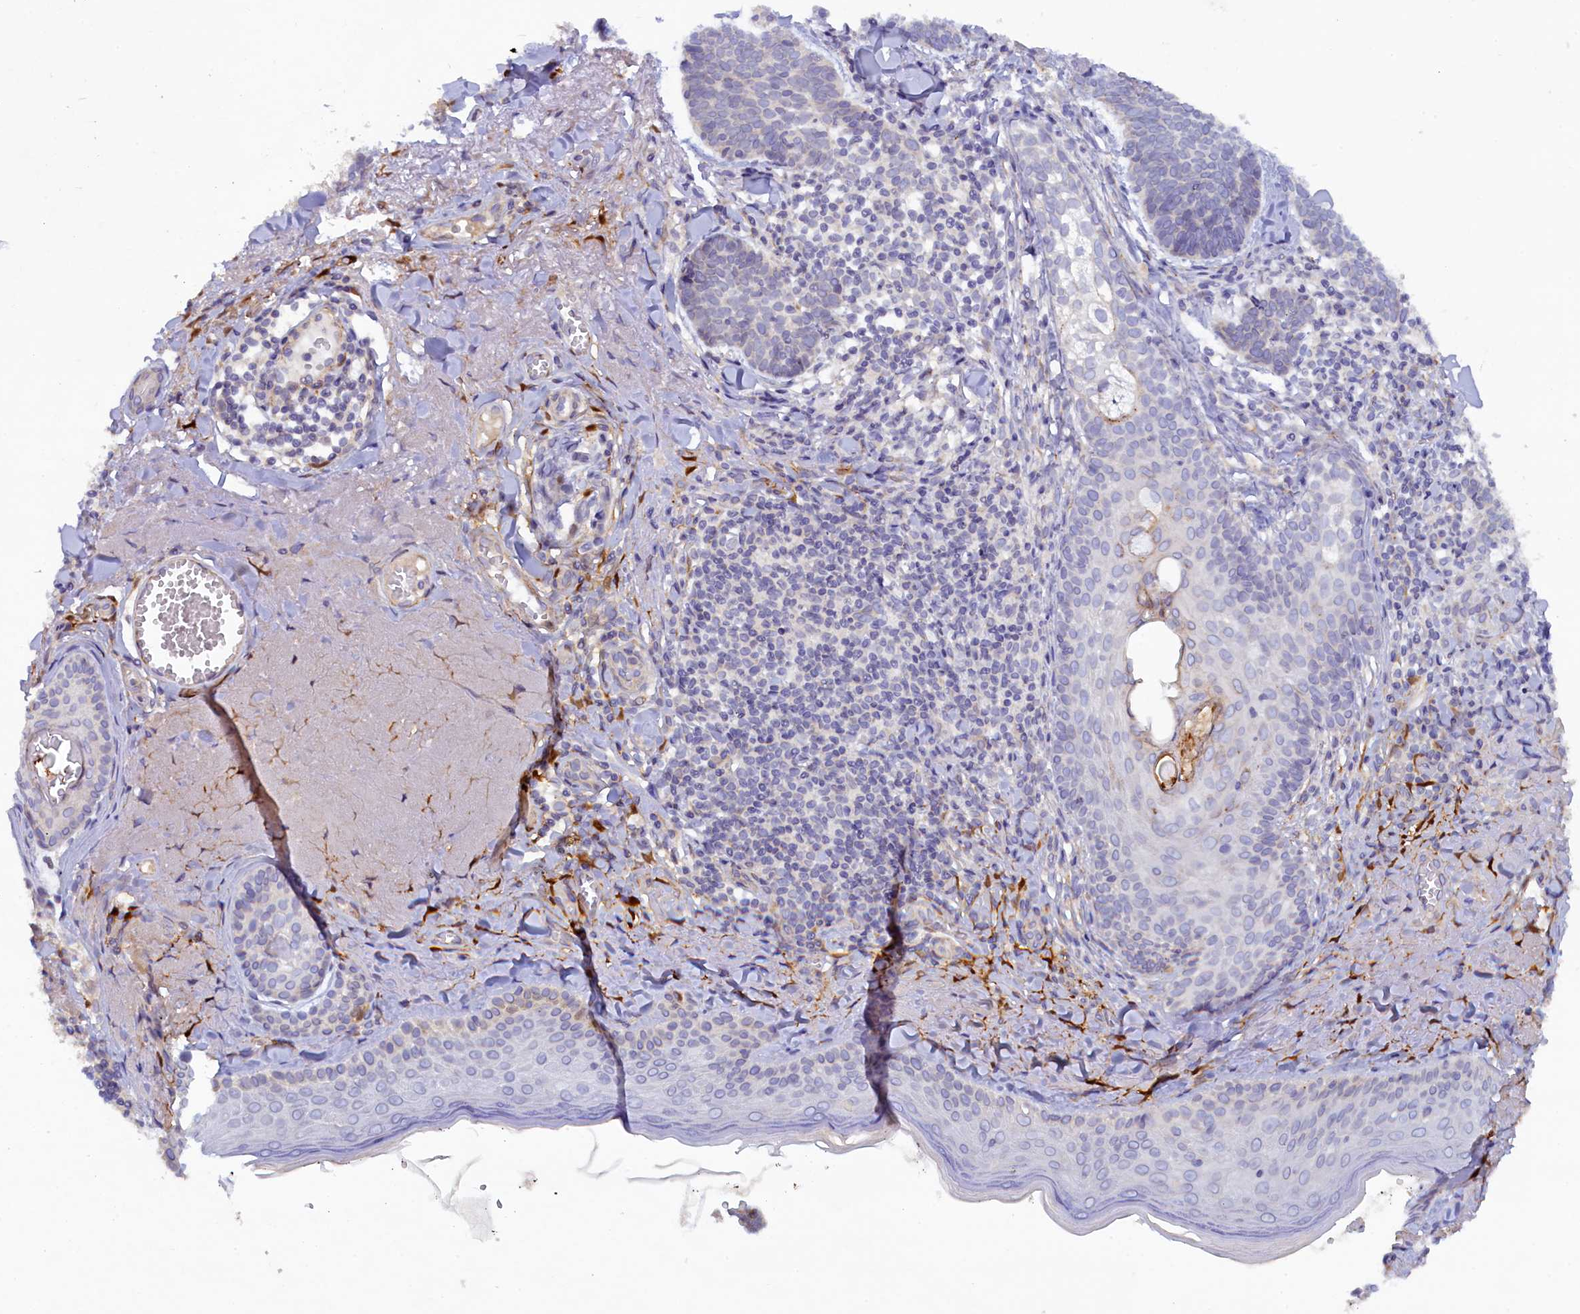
{"staining": {"intensity": "negative", "quantity": "none", "location": "none"}, "tissue": "skin cancer", "cell_type": "Tumor cells", "image_type": "cancer", "snomed": [{"axis": "morphology", "description": "Basal cell carcinoma"}, {"axis": "topography", "description": "Skin"}], "caption": "The histopathology image reveals no staining of tumor cells in skin cancer. (DAB (3,3'-diaminobenzidine) immunohistochemistry visualized using brightfield microscopy, high magnification).", "gene": "POGLUT3", "patient": {"sex": "female", "age": 74}}